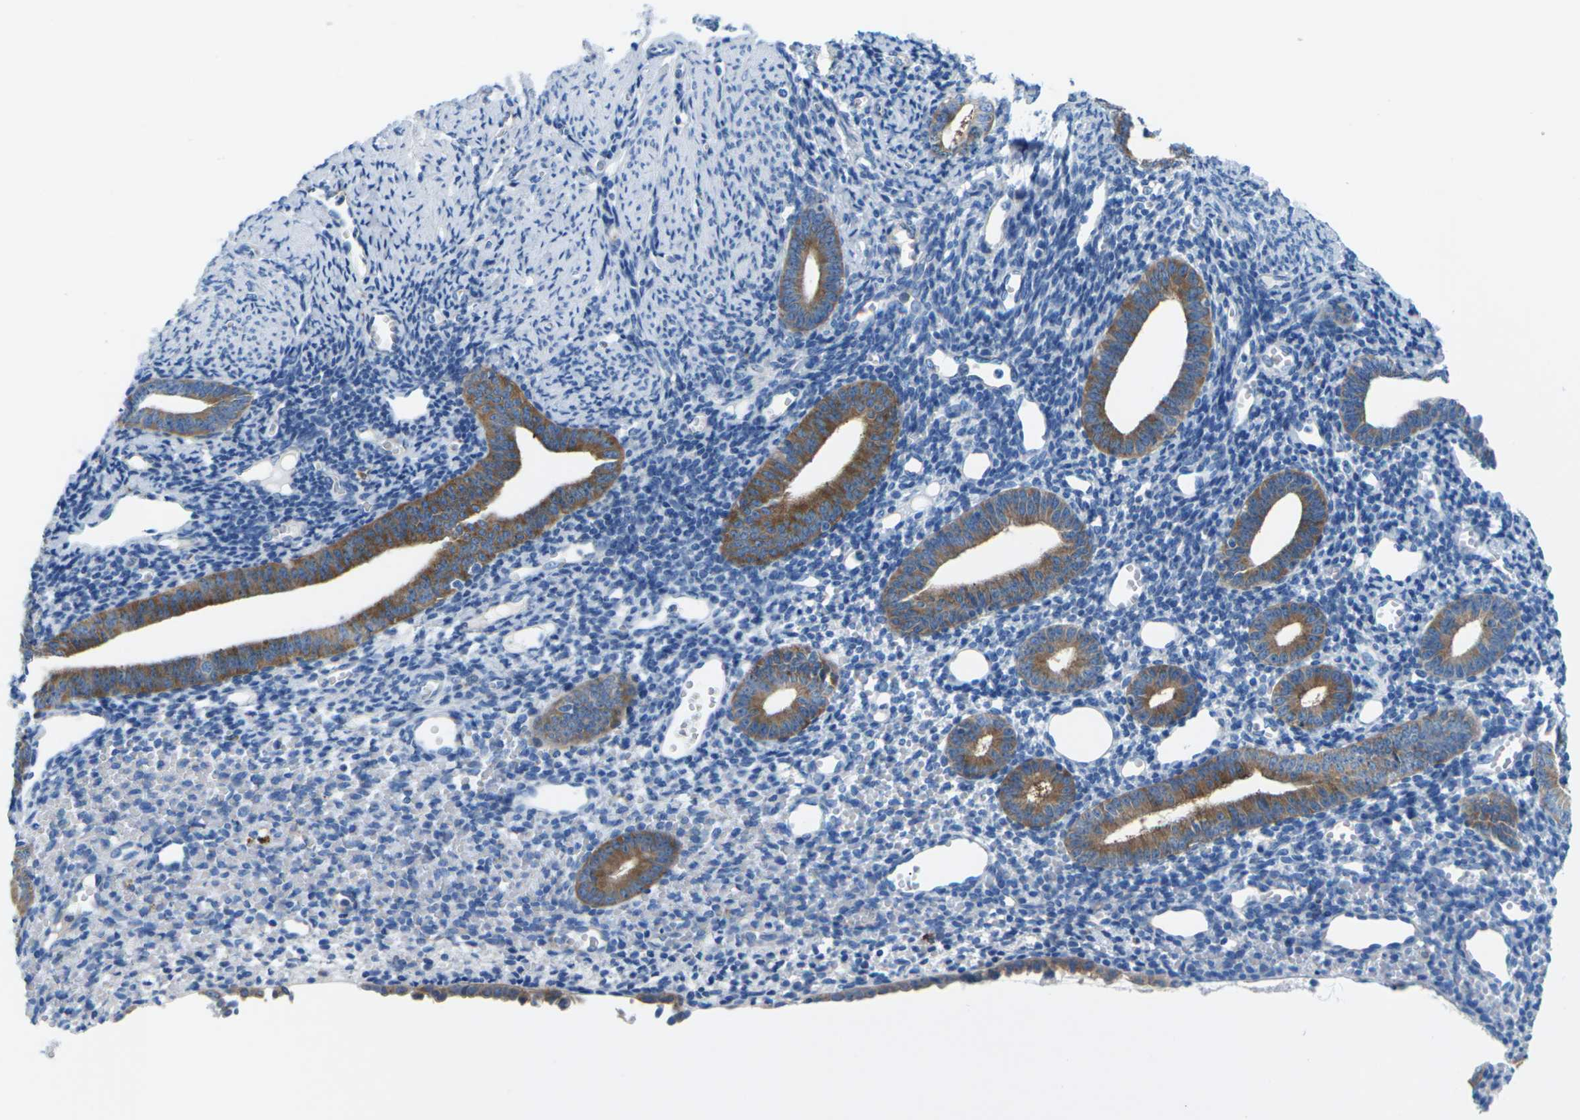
{"staining": {"intensity": "negative", "quantity": "none", "location": "none"}, "tissue": "endometrium", "cell_type": "Cells in endometrial stroma", "image_type": "normal", "snomed": [{"axis": "morphology", "description": "Normal tissue, NOS"}, {"axis": "topography", "description": "Endometrium"}], "caption": "Histopathology image shows no protein expression in cells in endometrial stroma of benign endometrium. (Brightfield microscopy of DAB immunohistochemistry (IHC) at high magnification).", "gene": "SYNGR2", "patient": {"sex": "female", "age": 50}}